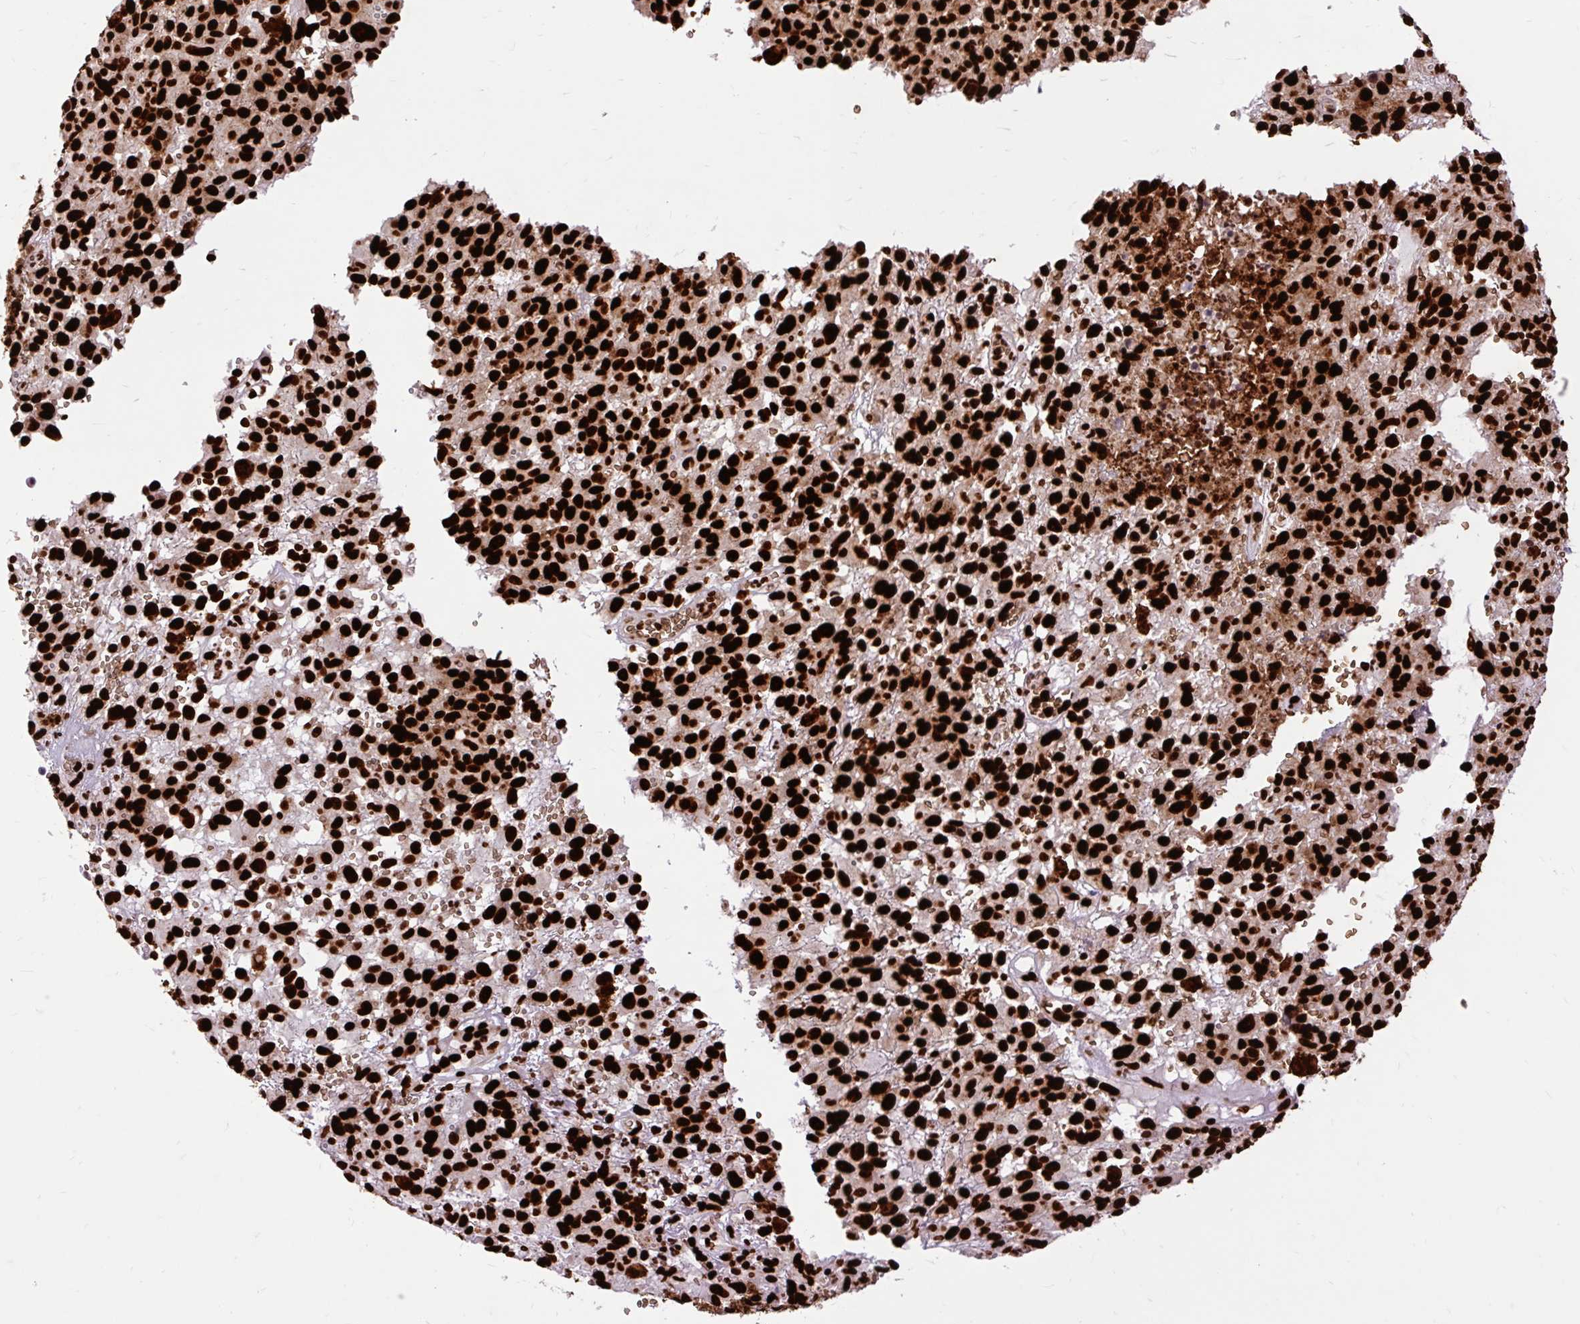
{"staining": {"intensity": "strong", "quantity": ">75%", "location": "nuclear"}, "tissue": "melanoma", "cell_type": "Tumor cells", "image_type": "cancer", "snomed": [{"axis": "morphology", "description": "Malignant melanoma, NOS"}, {"axis": "topography", "description": "Skin"}], "caption": "Immunohistochemical staining of human malignant melanoma exhibits high levels of strong nuclear protein staining in about >75% of tumor cells.", "gene": "FUS", "patient": {"sex": "male", "age": 46}}